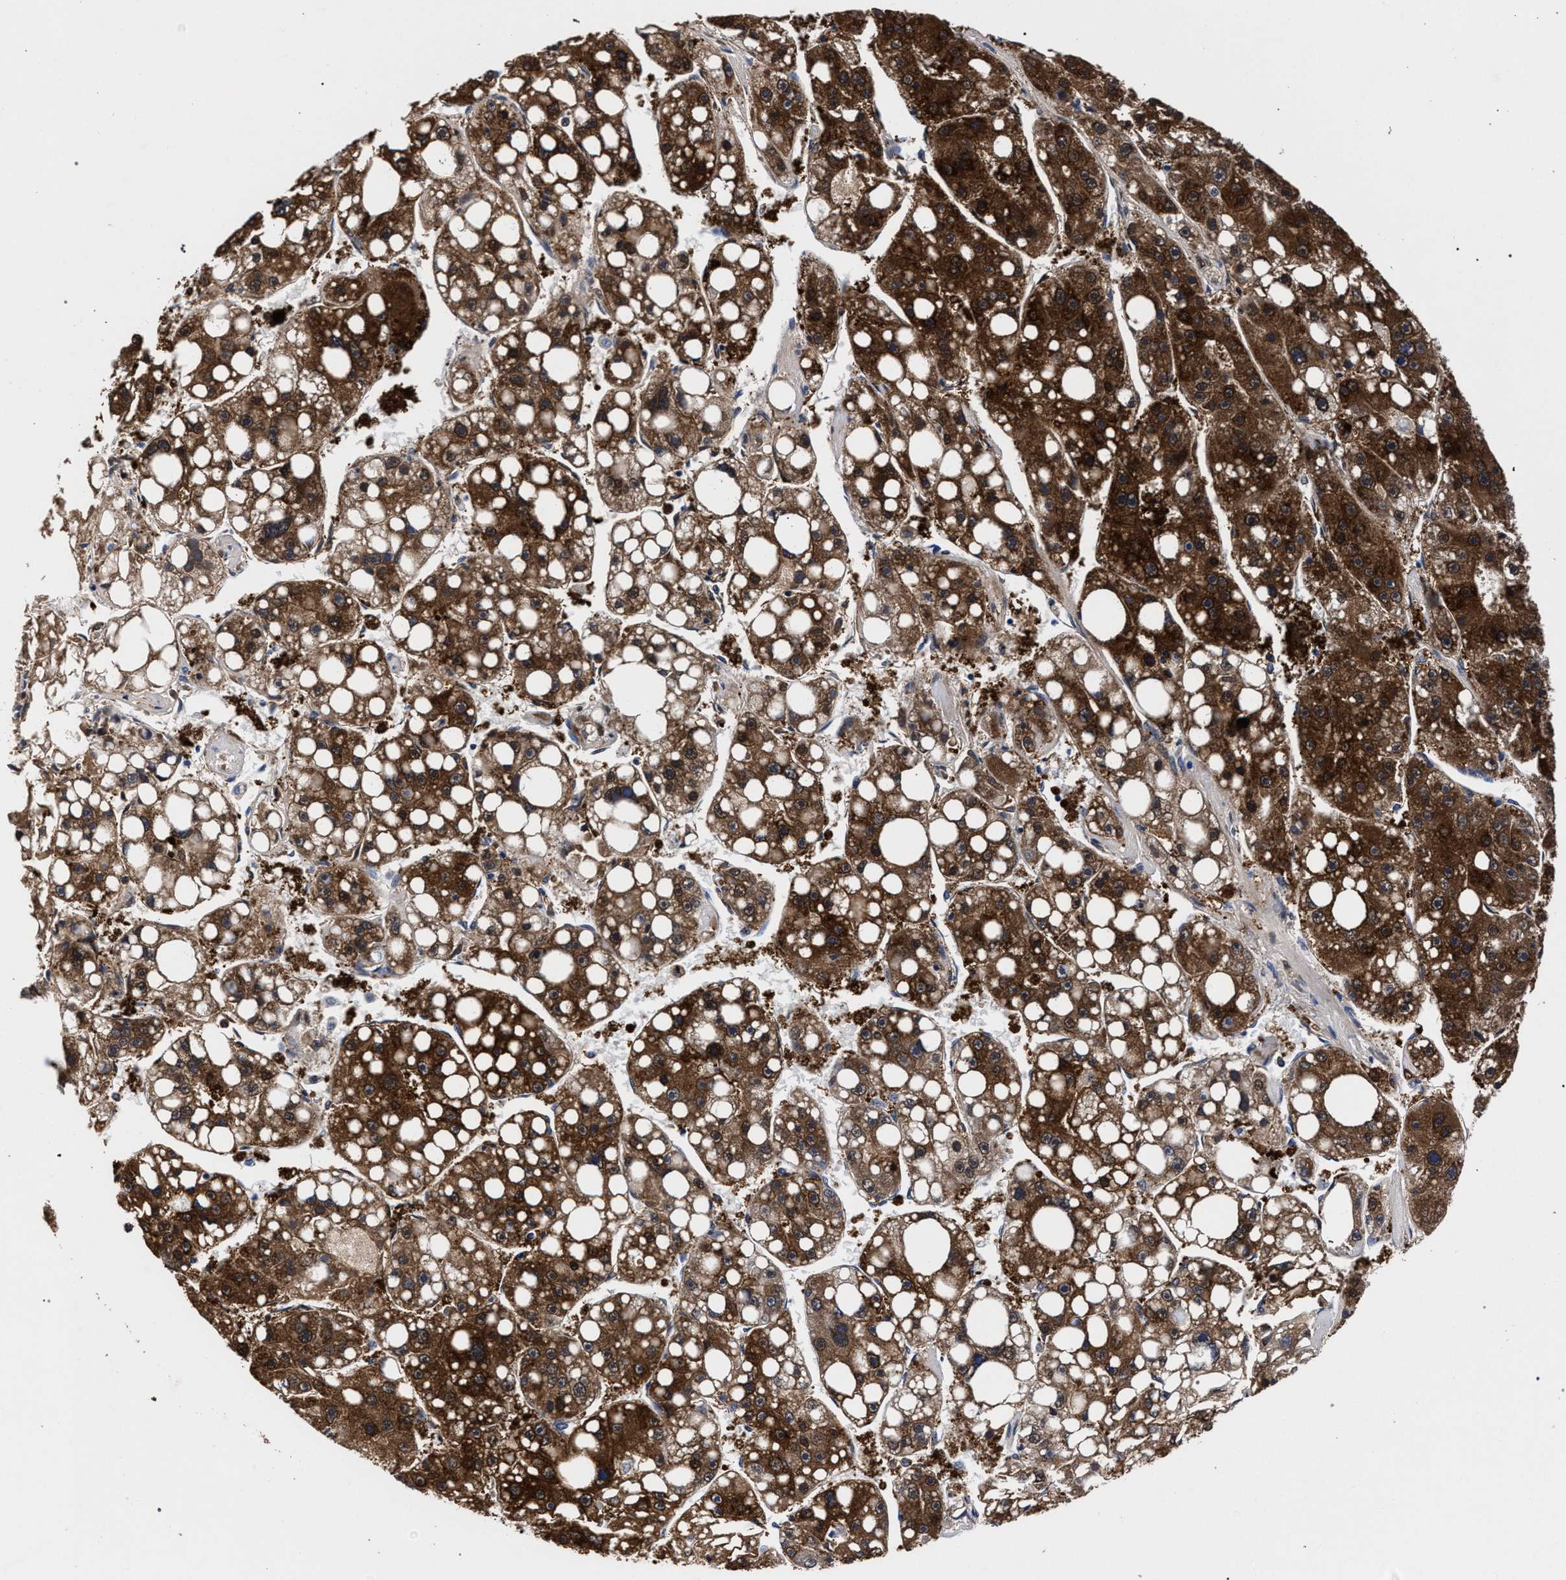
{"staining": {"intensity": "strong", "quantity": ">75%", "location": "cytoplasmic/membranous"}, "tissue": "liver cancer", "cell_type": "Tumor cells", "image_type": "cancer", "snomed": [{"axis": "morphology", "description": "Carcinoma, Hepatocellular, NOS"}, {"axis": "topography", "description": "Liver"}], "caption": "The immunohistochemical stain highlights strong cytoplasmic/membranous expression in tumor cells of liver cancer (hepatocellular carcinoma) tissue.", "gene": "ZNF462", "patient": {"sex": "female", "age": 61}}